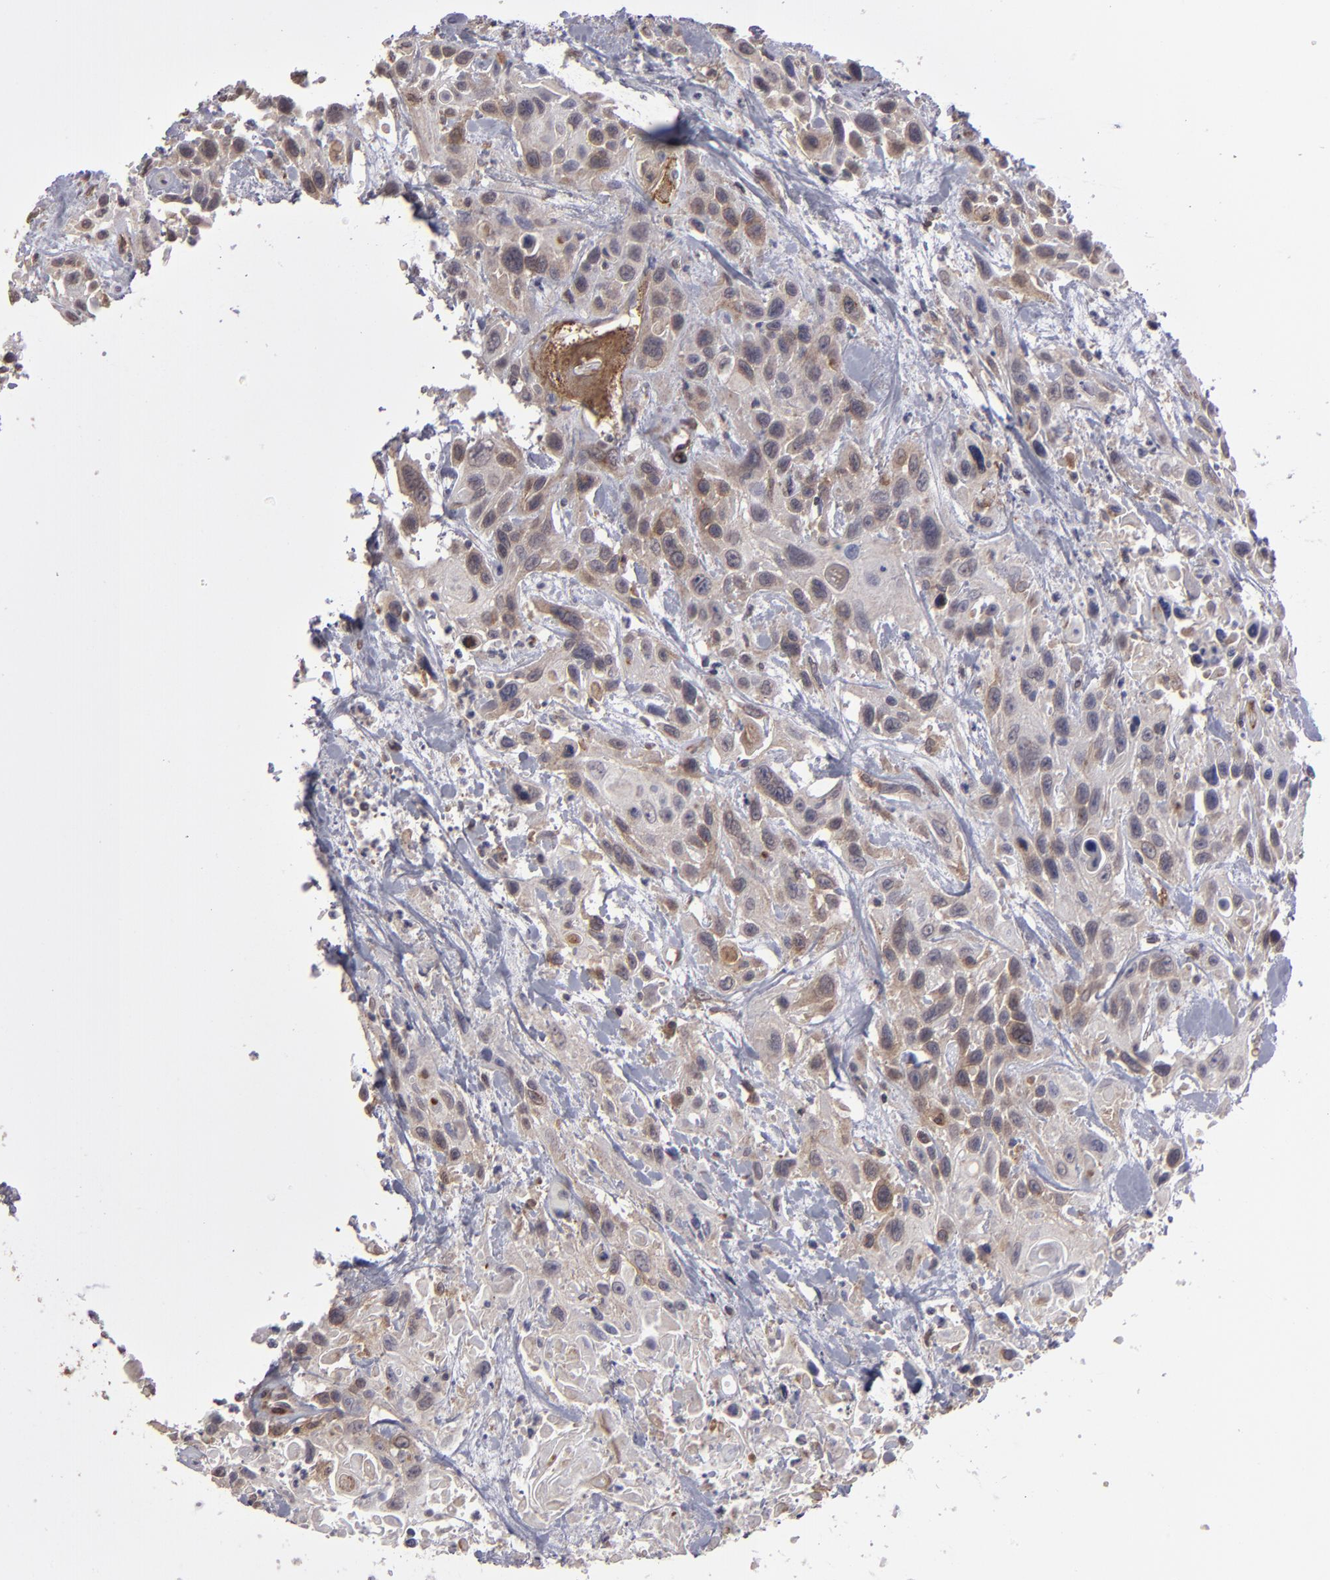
{"staining": {"intensity": "weak", "quantity": "25%-75%", "location": "cytoplasmic/membranous"}, "tissue": "urothelial cancer", "cell_type": "Tumor cells", "image_type": "cancer", "snomed": [{"axis": "morphology", "description": "Urothelial carcinoma, High grade"}, {"axis": "topography", "description": "Urinary bladder"}], "caption": "A low amount of weak cytoplasmic/membranous positivity is appreciated in about 25%-75% of tumor cells in urothelial carcinoma (high-grade) tissue.", "gene": "ITGB5", "patient": {"sex": "female", "age": 84}}